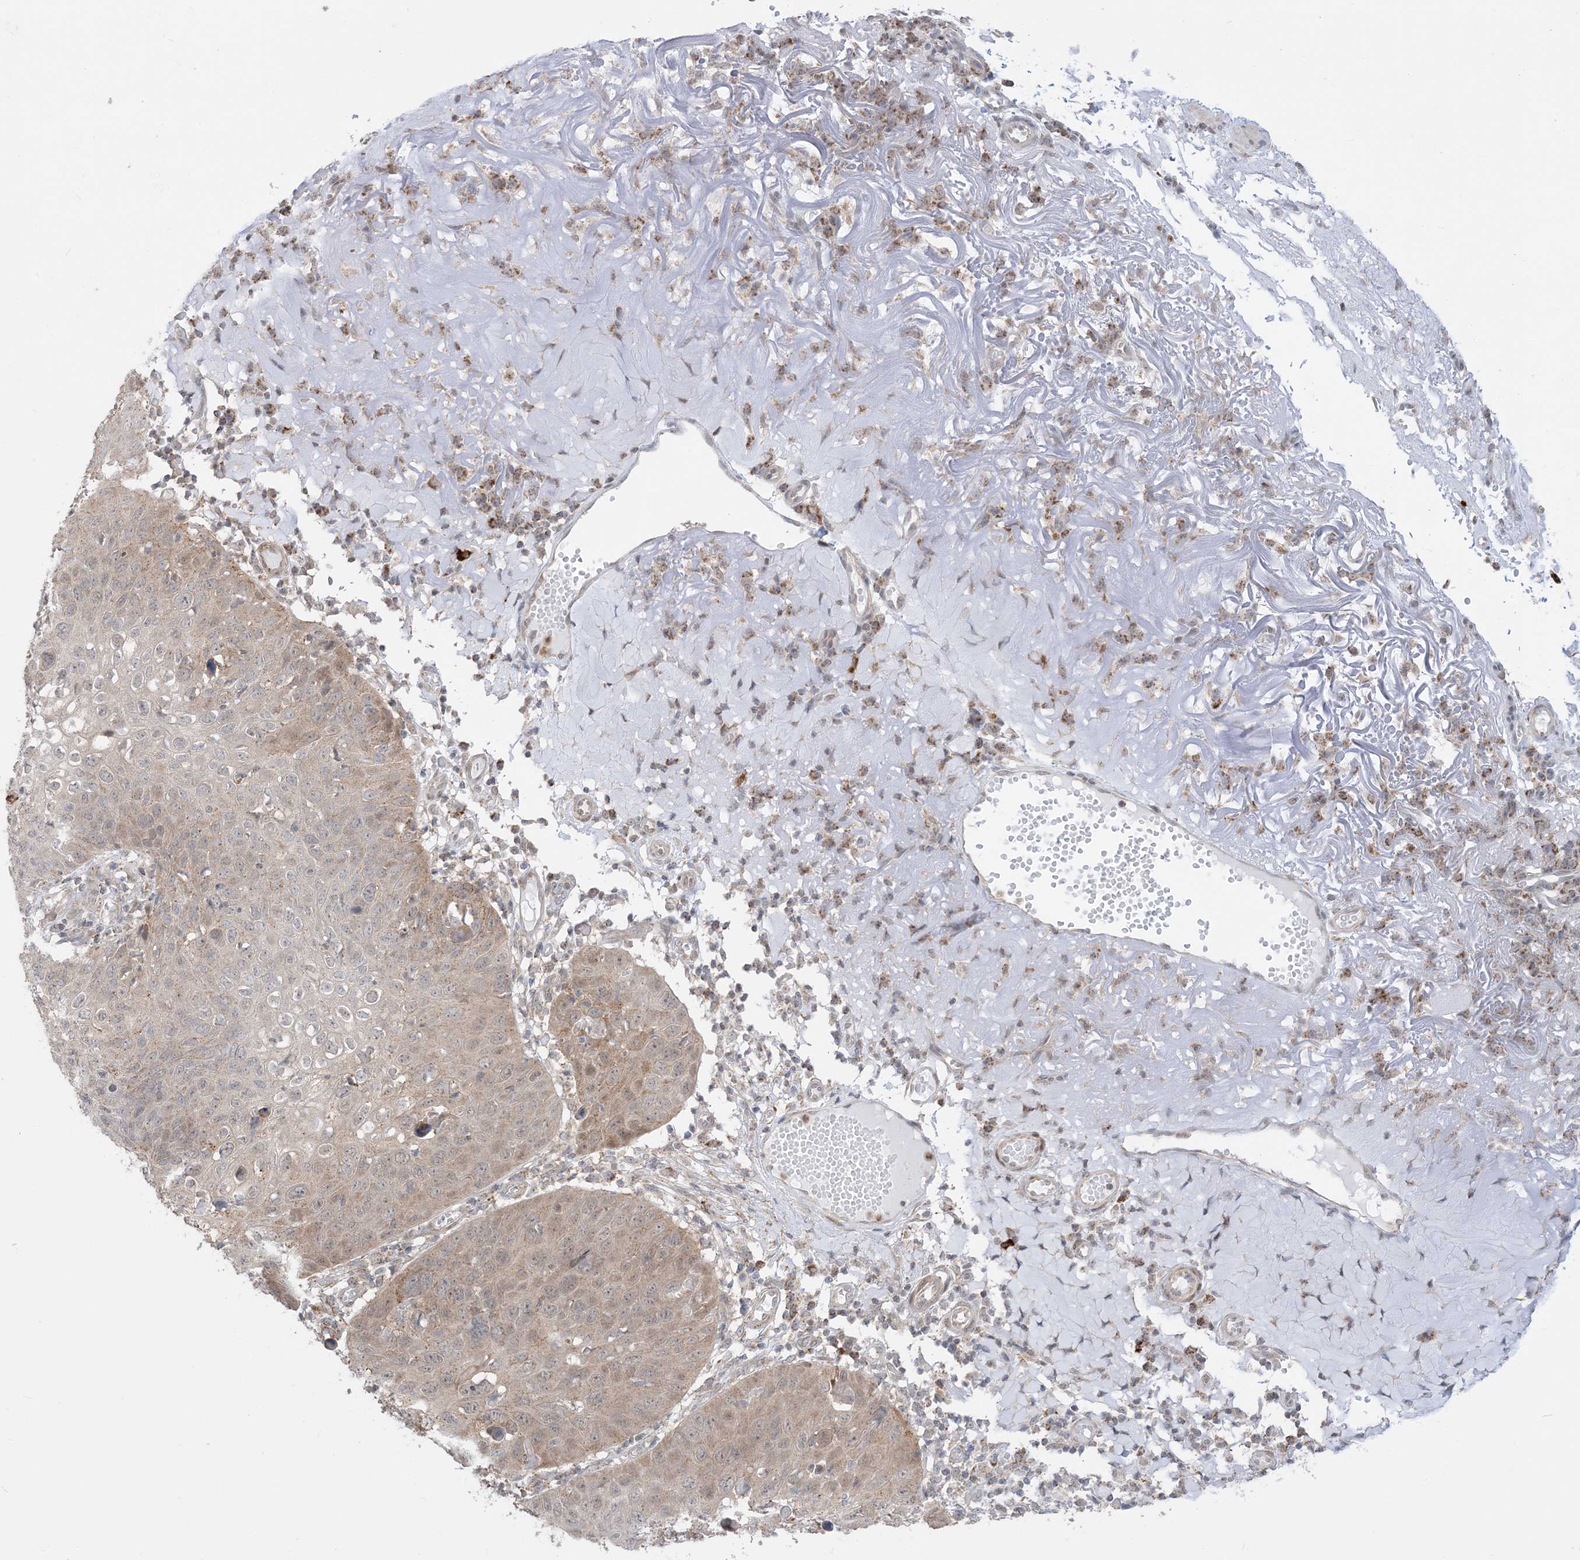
{"staining": {"intensity": "weak", "quantity": "25%-75%", "location": "cytoplasmic/membranous"}, "tissue": "skin cancer", "cell_type": "Tumor cells", "image_type": "cancer", "snomed": [{"axis": "morphology", "description": "Squamous cell carcinoma, NOS"}, {"axis": "topography", "description": "Skin"}], "caption": "Immunohistochemical staining of human skin cancer (squamous cell carcinoma) displays low levels of weak cytoplasmic/membranous expression in approximately 25%-75% of tumor cells.", "gene": "KANSL3", "patient": {"sex": "female", "age": 90}}